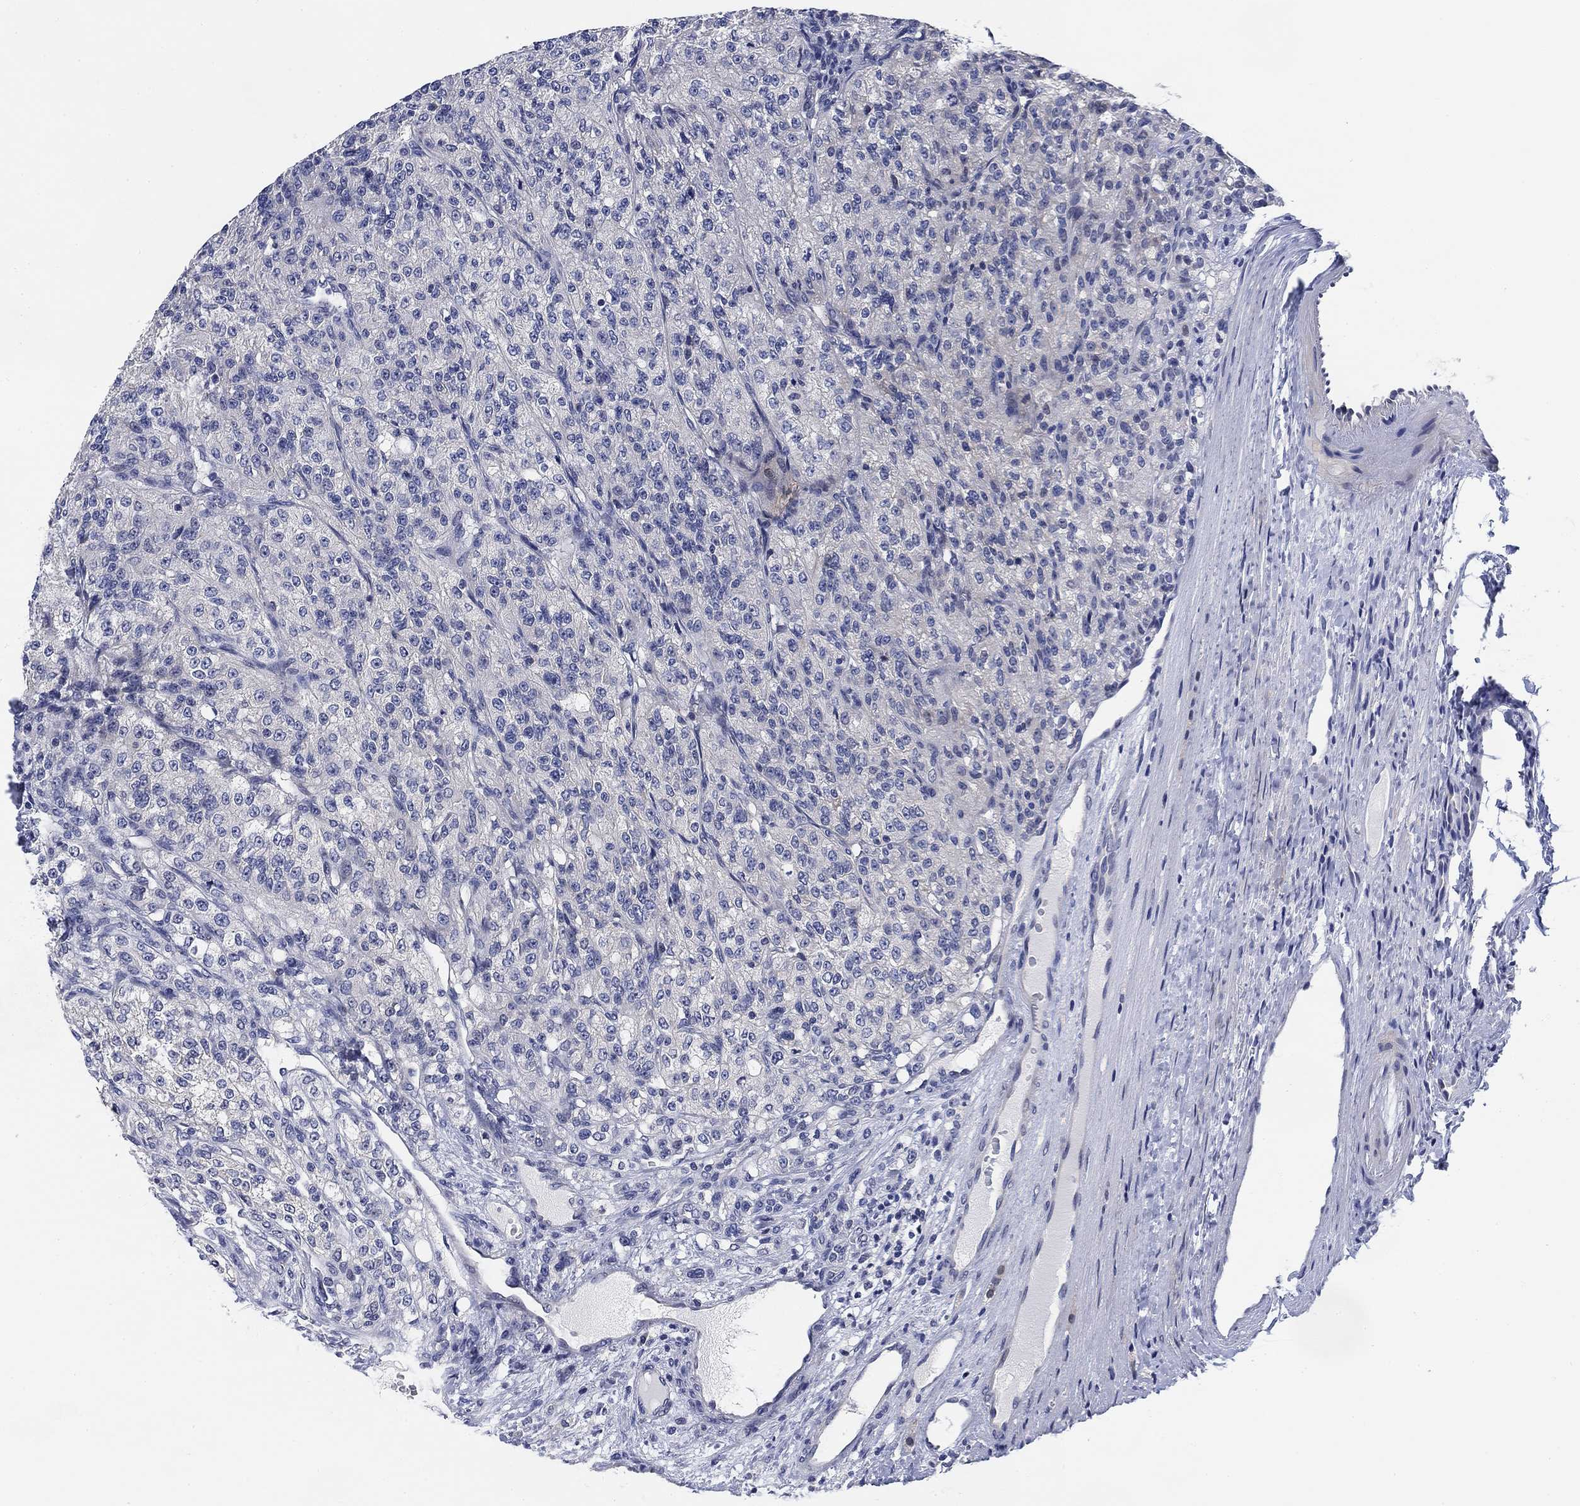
{"staining": {"intensity": "negative", "quantity": "none", "location": "none"}, "tissue": "renal cancer", "cell_type": "Tumor cells", "image_type": "cancer", "snomed": [{"axis": "morphology", "description": "Adenocarcinoma, NOS"}, {"axis": "topography", "description": "Kidney"}], "caption": "Adenocarcinoma (renal) stained for a protein using immunohistochemistry (IHC) demonstrates no staining tumor cells.", "gene": "DAZL", "patient": {"sex": "female", "age": 63}}